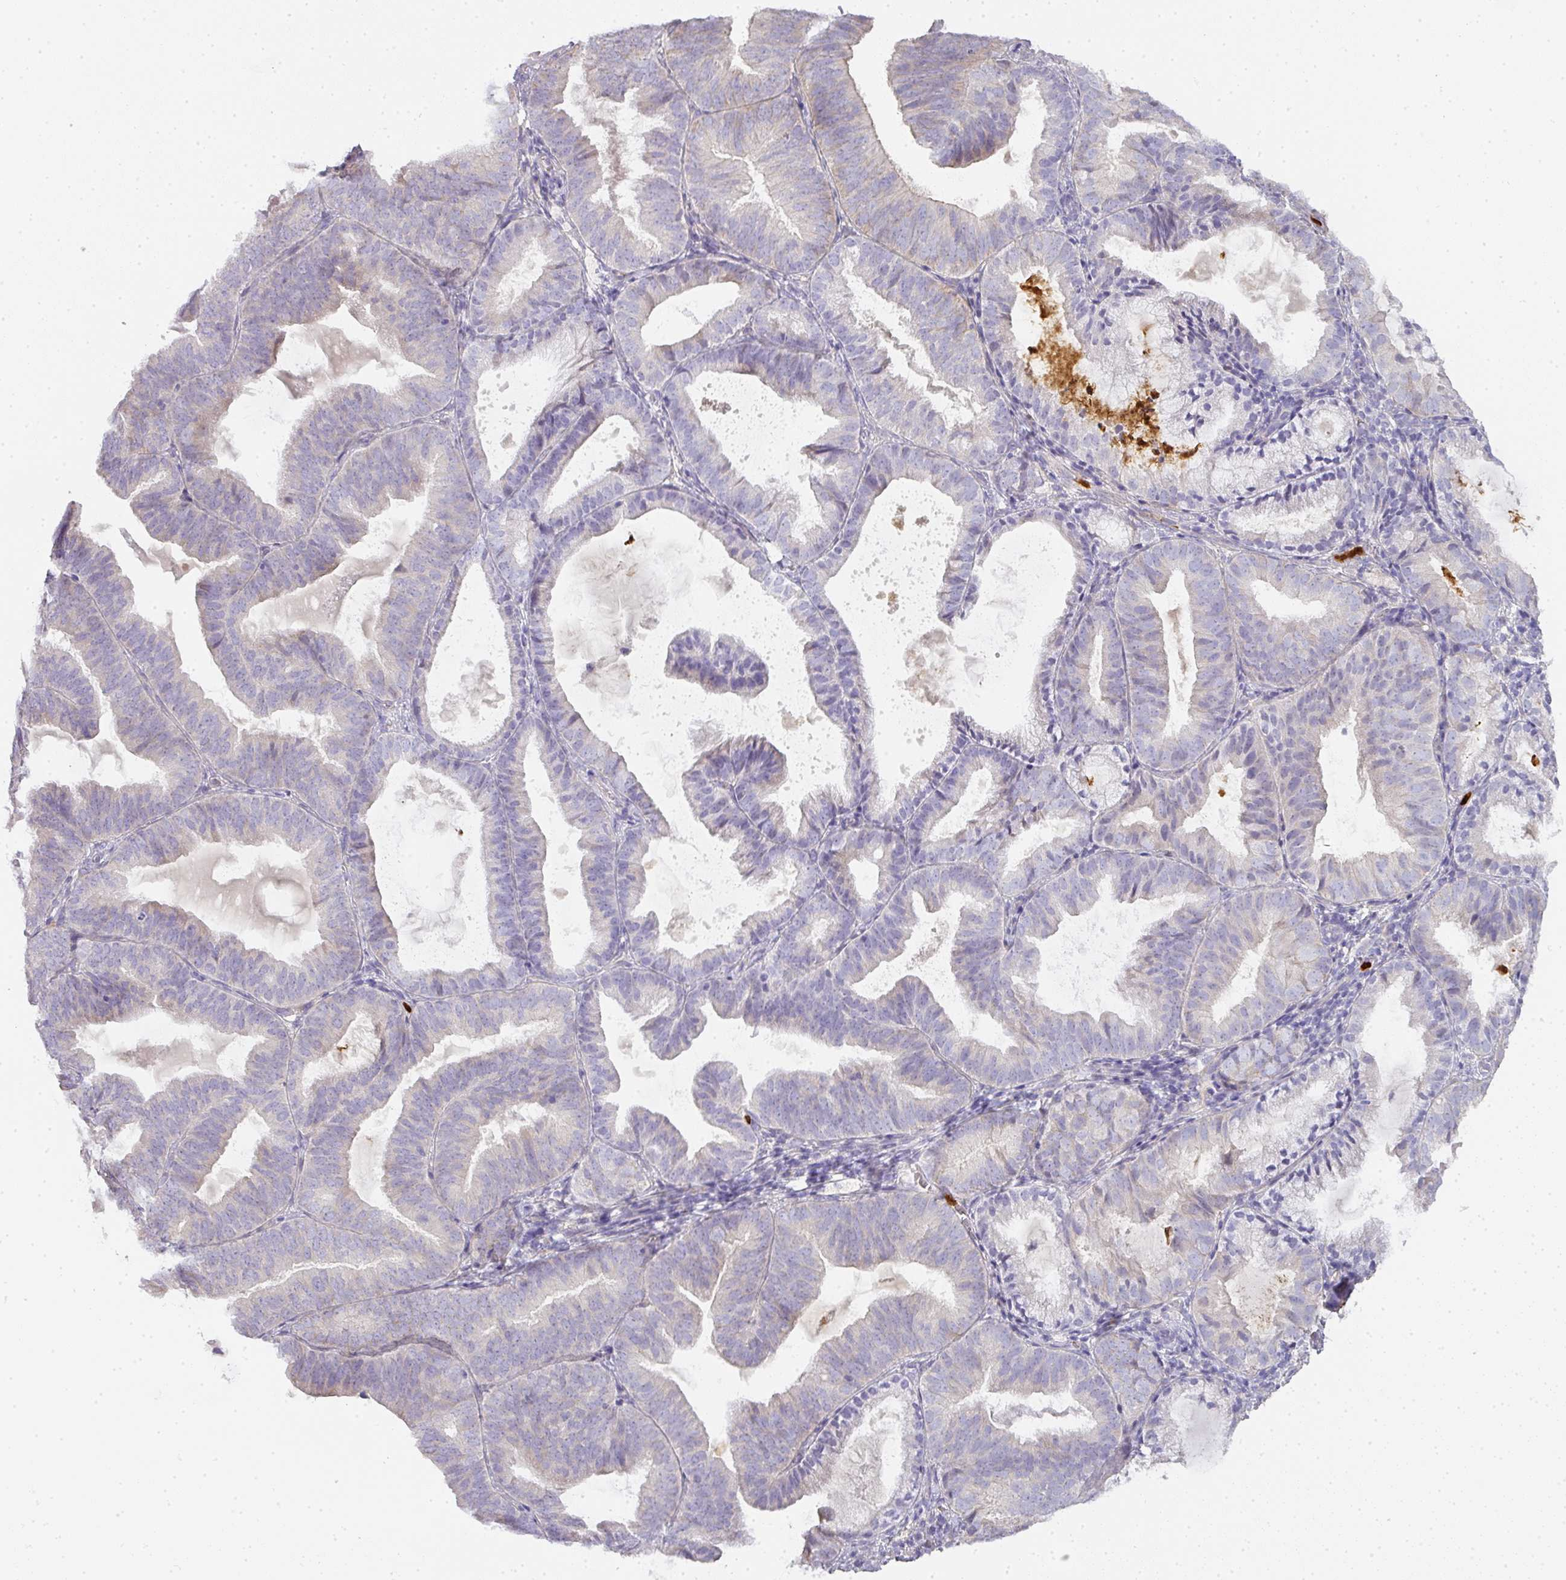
{"staining": {"intensity": "negative", "quantity": "none", "location": "none"}, "tissue": "endometrial cancer", "cell_type": "Tumor cells", "image_type": "cancer", "snomed": [{"axis": "morphology", "description": "Adenocarcinoma, NOS"}, {"axis": "topography", "description": "Endometrium"}], "caption": "This is an immunohistochemistry image of human endometrial cancer. There is no positivity in tumor cells.", "gene": "HHEX", "patient": {"sex": "female", "age": 80}}